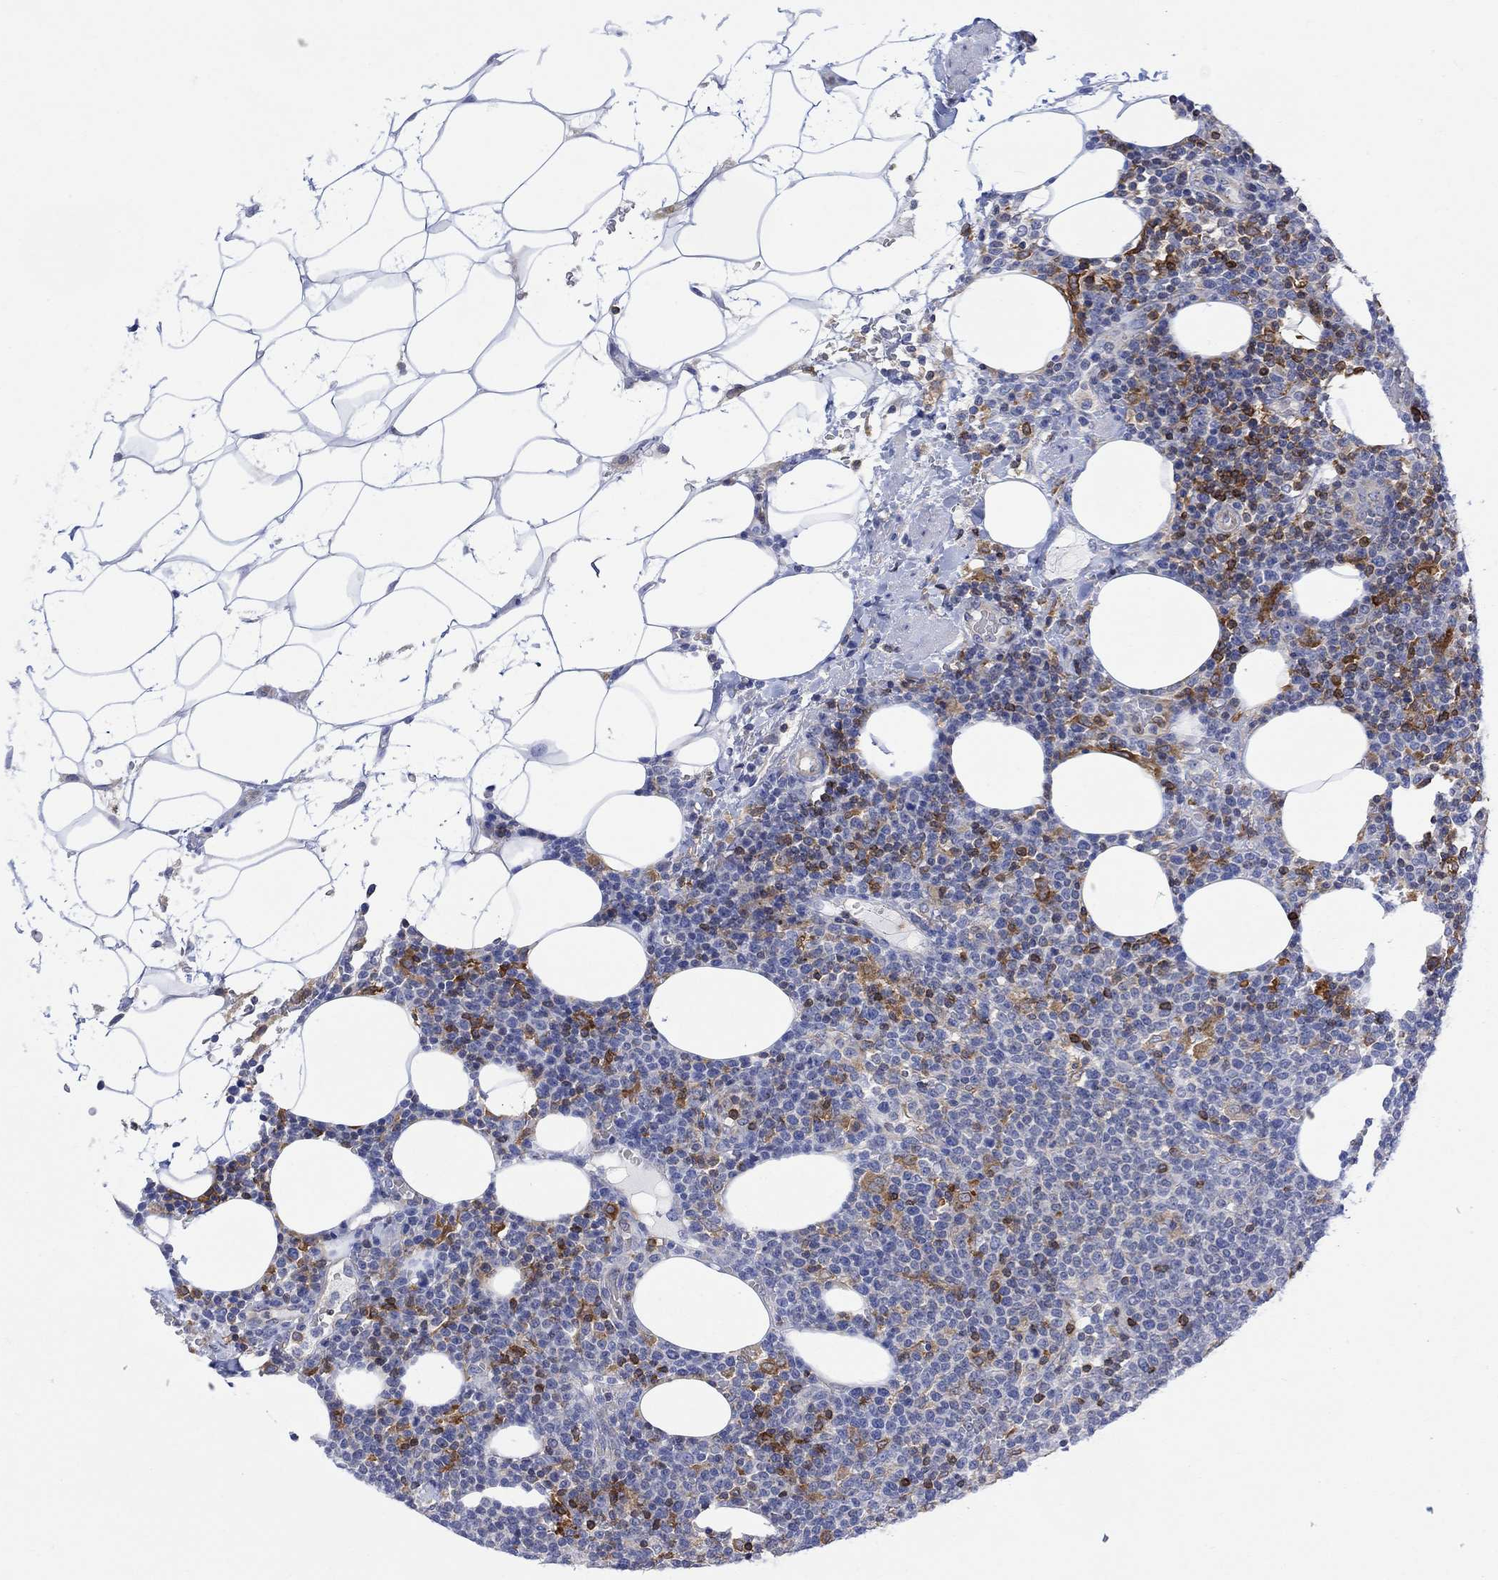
{"staining": {"intensity": "negative", "quantity": "none", "location": "none"}, "tissue": "lymphoma", "cell_type": "Tumor cells", "image_type": "cancer", "snomed": [{"axis": "morphology", "description": "Malignant lymphoma, non-Hodgkin's type, High grade"}, {"axis": "topography", "description": "Lymph node"}], "caption": "This is an immunohistochemistry (IHC) histopathology image of human lymphoma. There is no positivity in tumor cells.", "gene": "GBP5", "patient": {"sex": "male", "age": 61}}